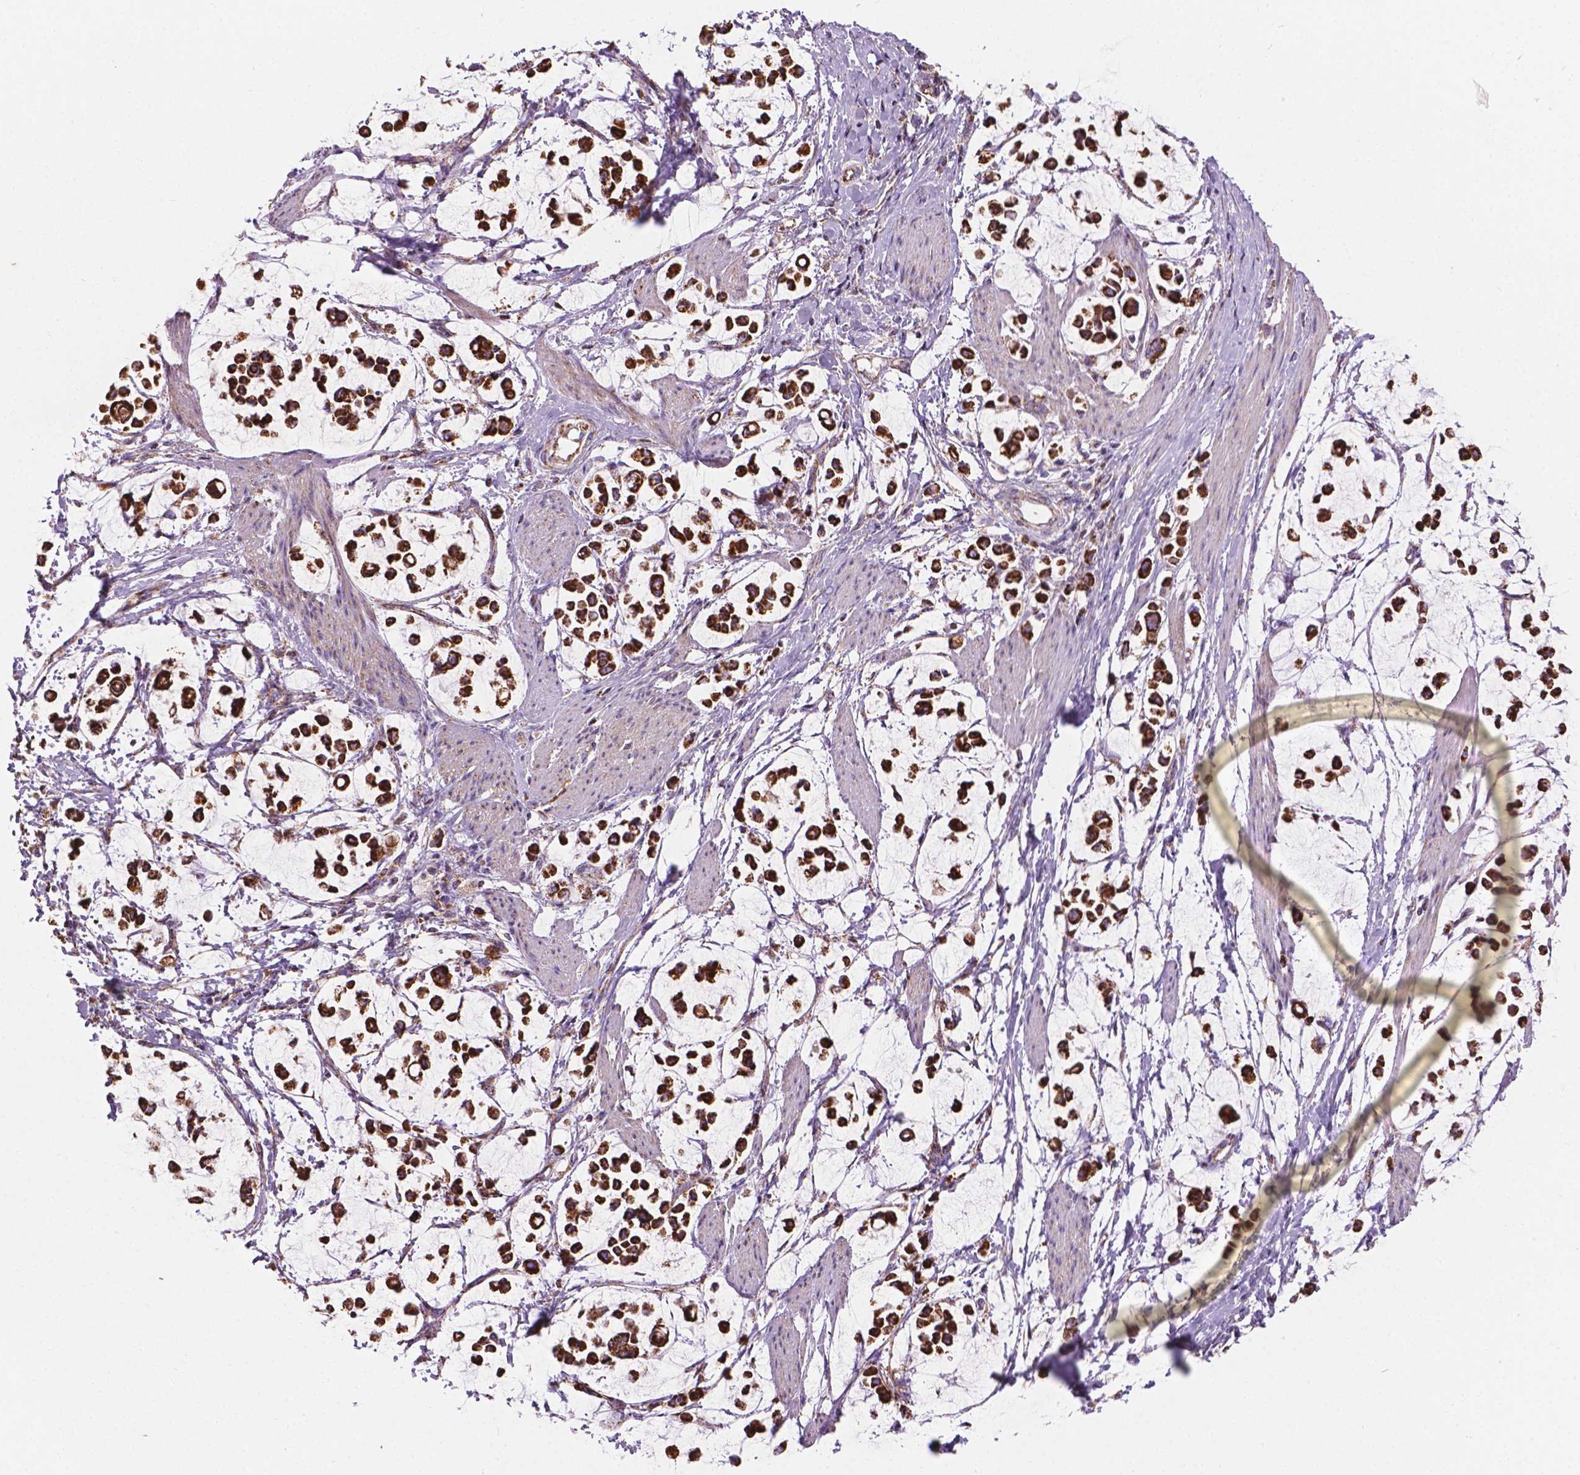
{"staining": {"intensity": "strong", "quantity": ">75%", "location": "cytoplasmic/membranous"}, "tissue": "stomach cancer", "cell_type": "Tumor cells", "image_type": "cancer", "snomed": [{"axis": "morphology", "description": "Adenocarcinoma, NOS"}, {"axis": "topography", "description": "Stomach"}], "caption": "Stomach cancer stained for a protein (brown) reveals strong cytoplasmic/membranous positive expression in about >75% of tumor cells.", "gene": "PIBF1", "patient": {"sex": "male", "age": 82}}